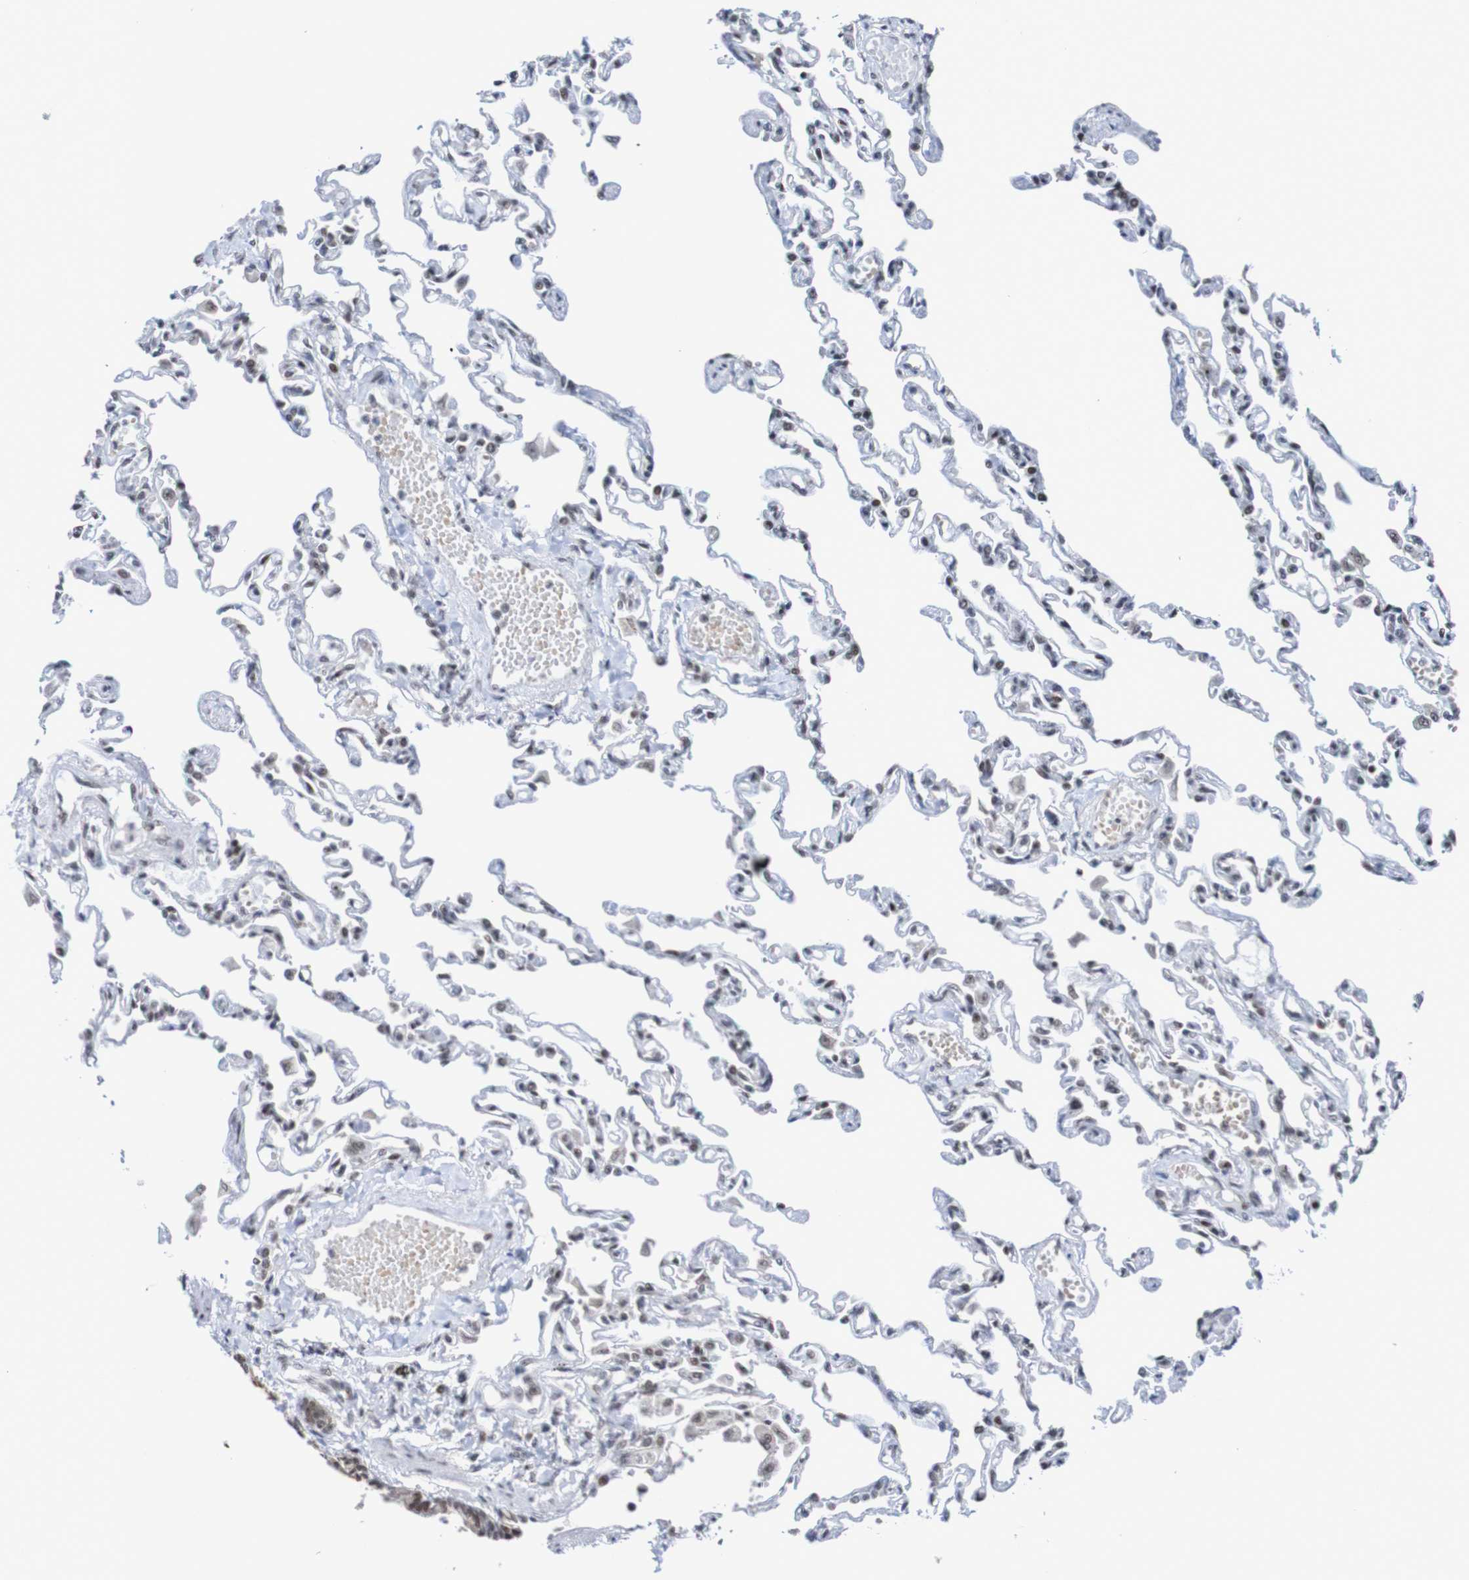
{"staining": {"intensity": "moderate", "quantity": "25%-75%", "location": "nuclear"}, "tissue": "lung", "cell_type": "Alveolar cells", "image_type": "normal", "snomed": [{"axis": "morphology", "description": "Normal tissue, NOS"}, {"axis": "topography", "description": "Lung"}], "caption": "Brown immunohistochemical staining in normal human lung demonstrates moderate nuclear staining in approximately 25%-75% of alveolar cells.", "gene": "CDC5L", "patient": {"sex": "male", "age": 21}}